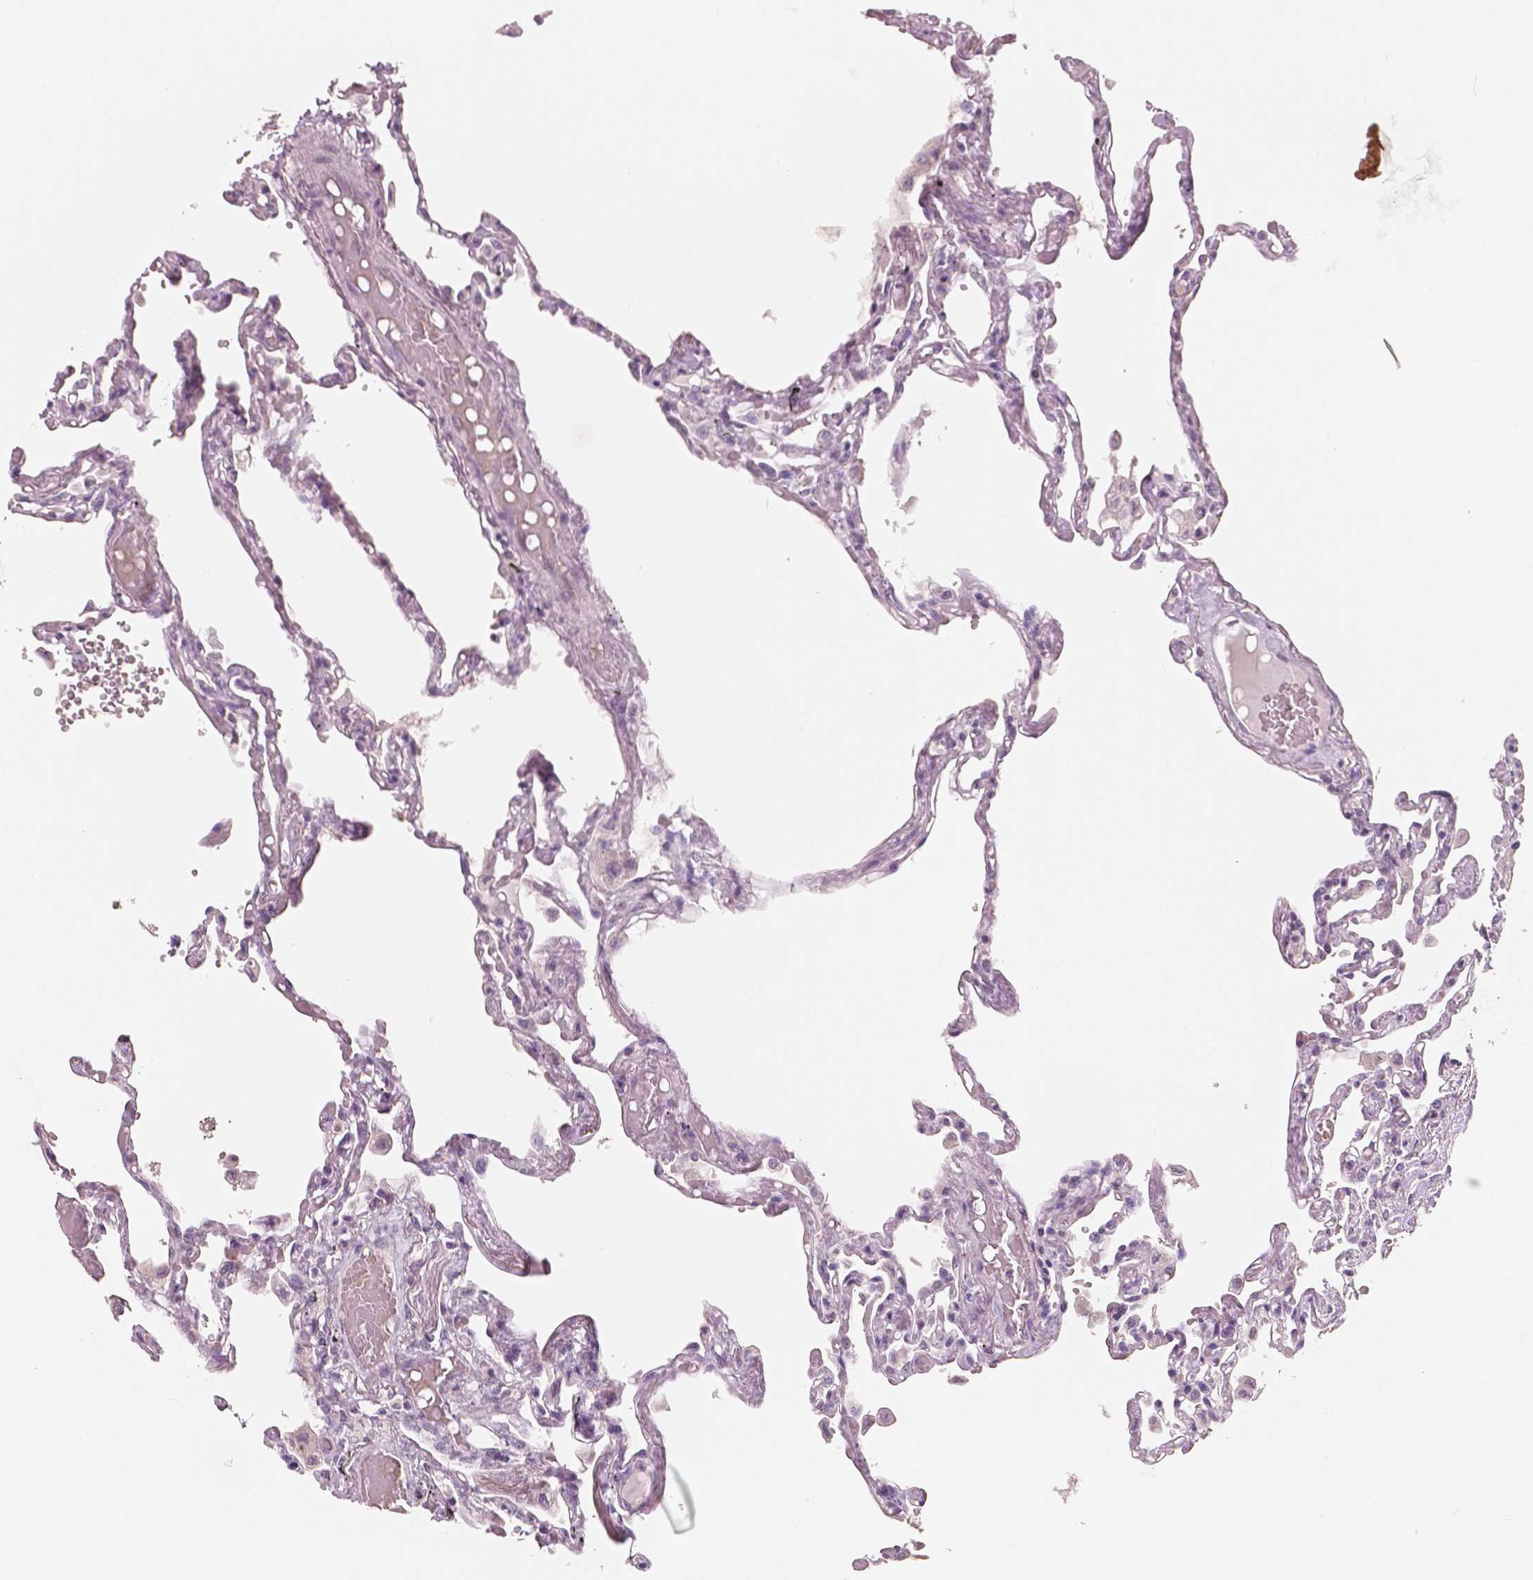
{"staining": {"intensity": "negative", "quantity": "none", "location": "none"}, "tissue": "lung", "cell_type": "Alveolar cells", "image_type": "normal", "snomed": [{"axis": "morphology", "description": "Normal tissue, NOS"}, {"axis": "morphology", "description": "Adenocarcinoma, NOS"}, {"axis": "topography", "description": "Cartilage tissue"}, {"axis": "topography", "description": "Lung"}], "caption": "The IHC image has no significant staining in alveolar cells of lung. (IHC, brightfield microscopy, high magnification).", "gene": "RNASE7", "patient": {"sex": "female", "age": 67}}